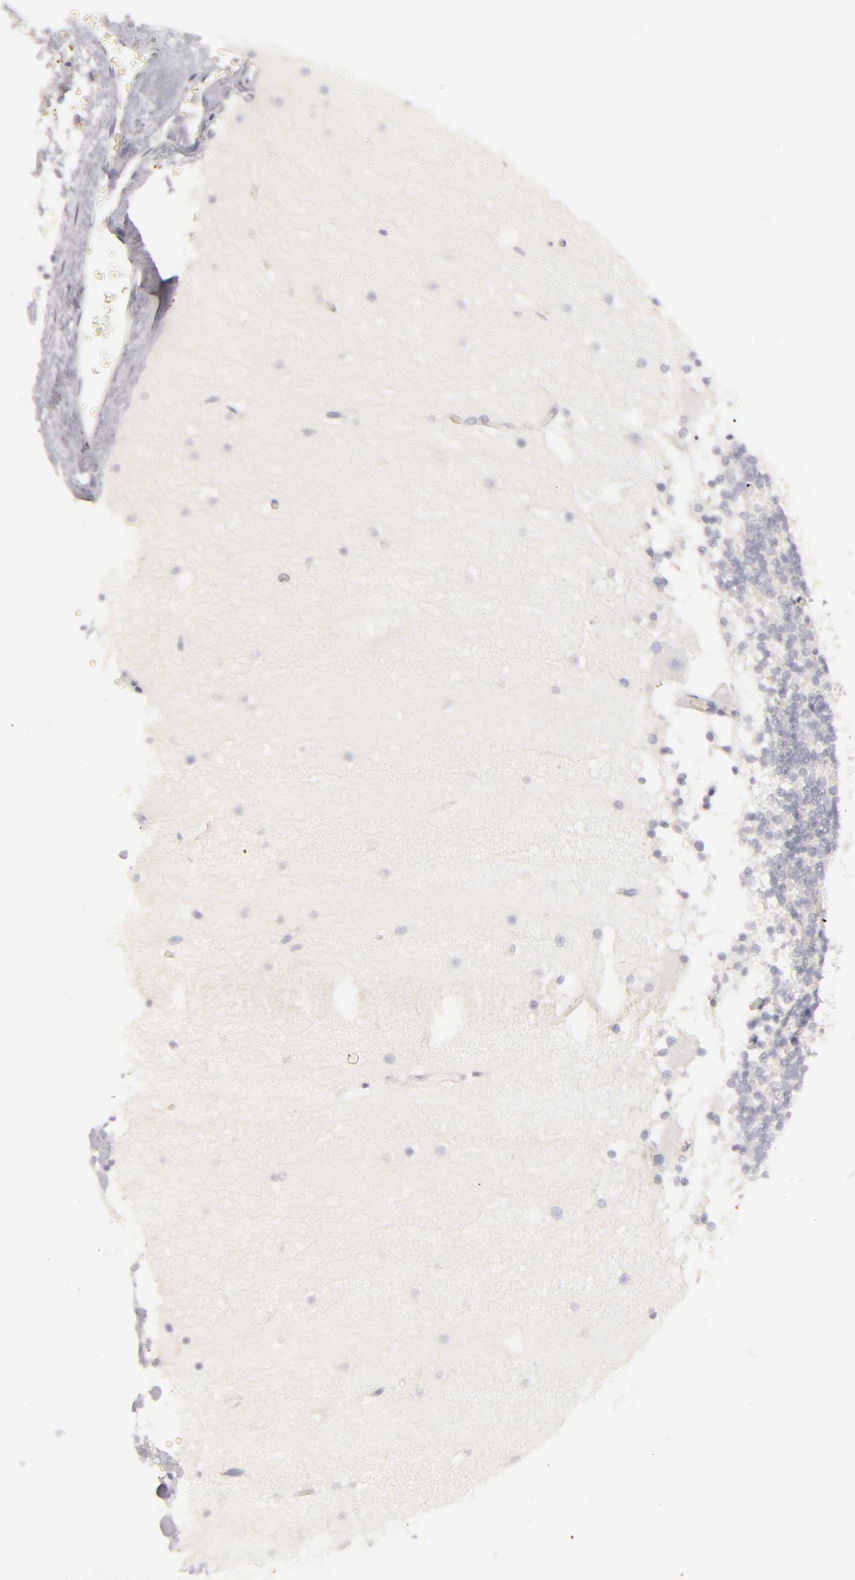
{"staining": {"intensity": "negative", "quantity": "none", "location": "none"}, "tissue": "cerebellum", "cell_type": "Cells in granular layer", "image_type": "normal", "snomed": [{"axis": "morphology", "description": "Normal tissue, NOS"}, {"axis": "topography", "description": "Cerebellum"}], "caption": "Protein analysis of unremarkable cerebellum demonstrates no significant expression in cells in granular layer.", "gene": "JUP", "patient": {"sex": "female", "age": 19}}